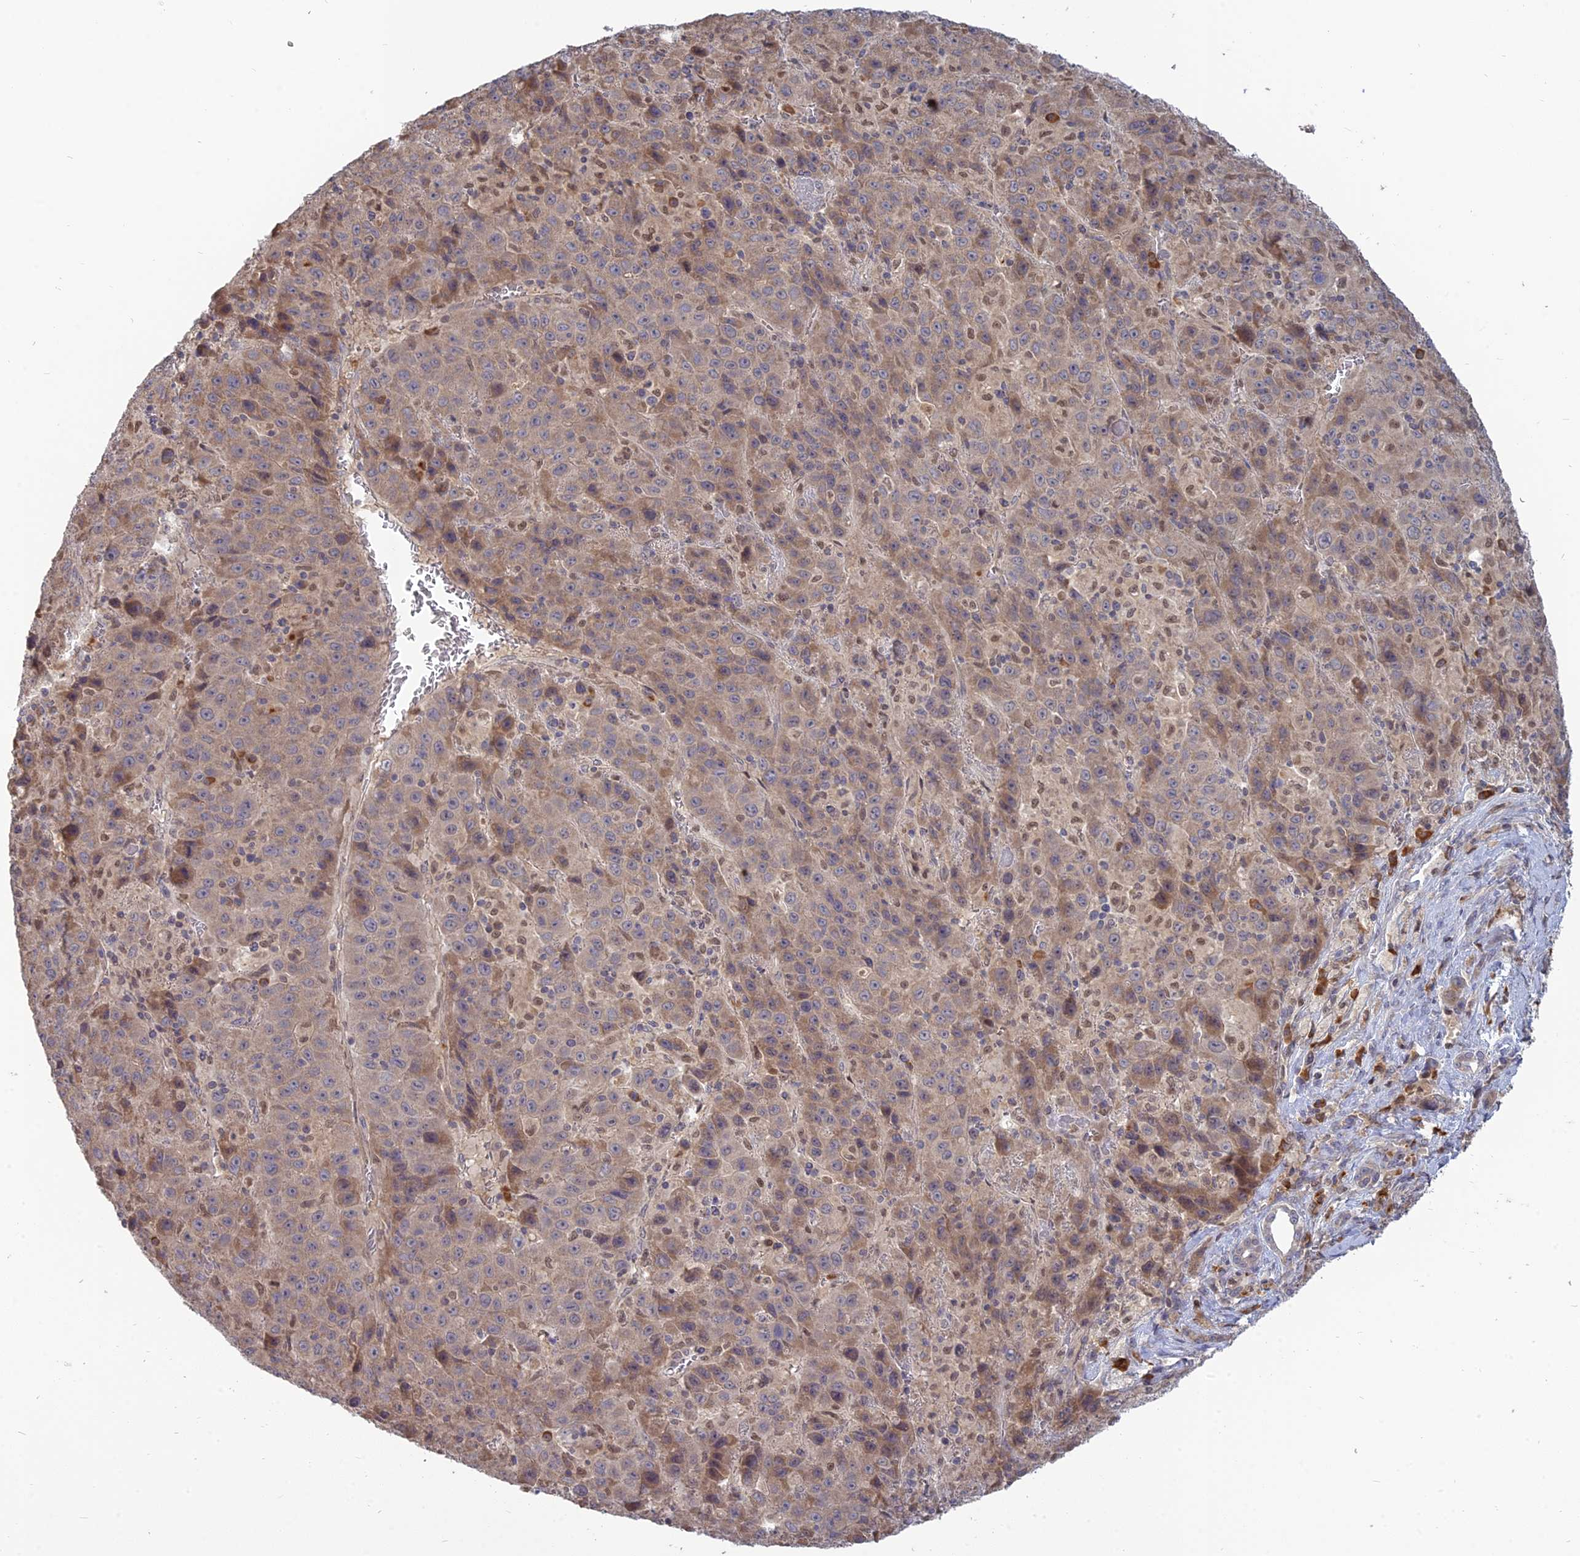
{"staining": {"intensity": "weak", "quantity": "25%-75%", "location": "cytoplasmic/membranous"}, "tissue": "liver cancer", "cell_type": "Tumor cells", "image_type": "cancer", "snomed": [{"axis": "morphology", "description": "Carcinoma, Hepatocellular, NOS"}, {"axis": "topography", "description": "Liver"}], "caption": "There is low levels of weak cytoplasmic/membranous expression in tumor cells of hepatocellular carcinoma (liver), as demonstrated by immunohistochemical staining (brown color).", "gene": "TMEM208", "patient": {"sex": "female", "age": 53}}